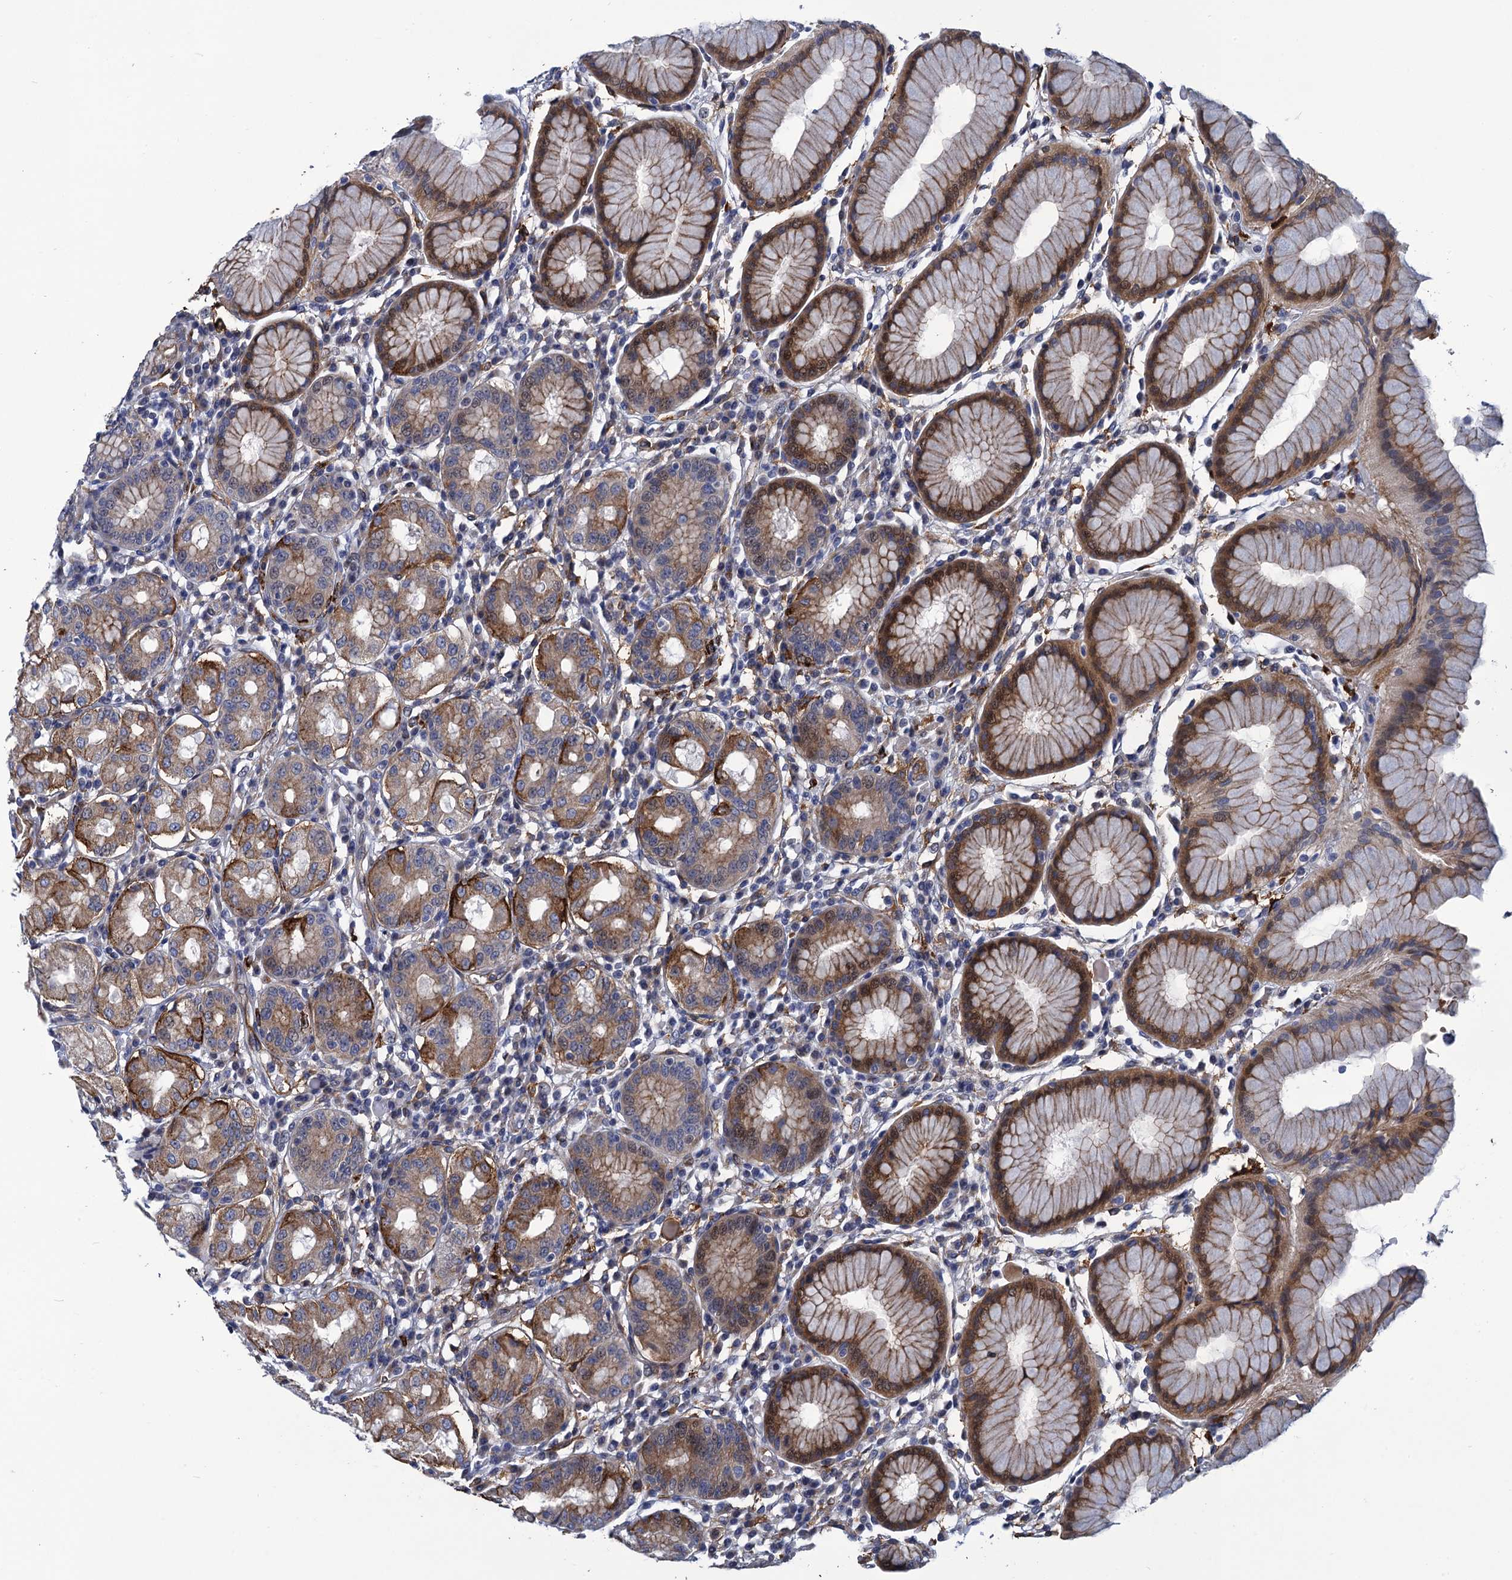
{"staining": {"intensity": "moderate", "quantity": "25%-75%", "location": "cytoplasmic/membranous"}, "tissue": "stomach", "cell_type": "Glandular cells", "image_type": "normal", "snomed": [{"axis": "morphology", "description": "Normal tissue, NOS"}, {"axis": "topography", "description": "Stomach"}, {"axis": "topography", "description": "Stomach, lower"}], "caption": "Immunohistochemical staining of normal human stomach shows medium levels of moderate cytoplasmic/membranous staining in approximately 25%-75% of glandular cells.", "gene": "DNHD1", "patient": {"sex": "female", "age": 56}}